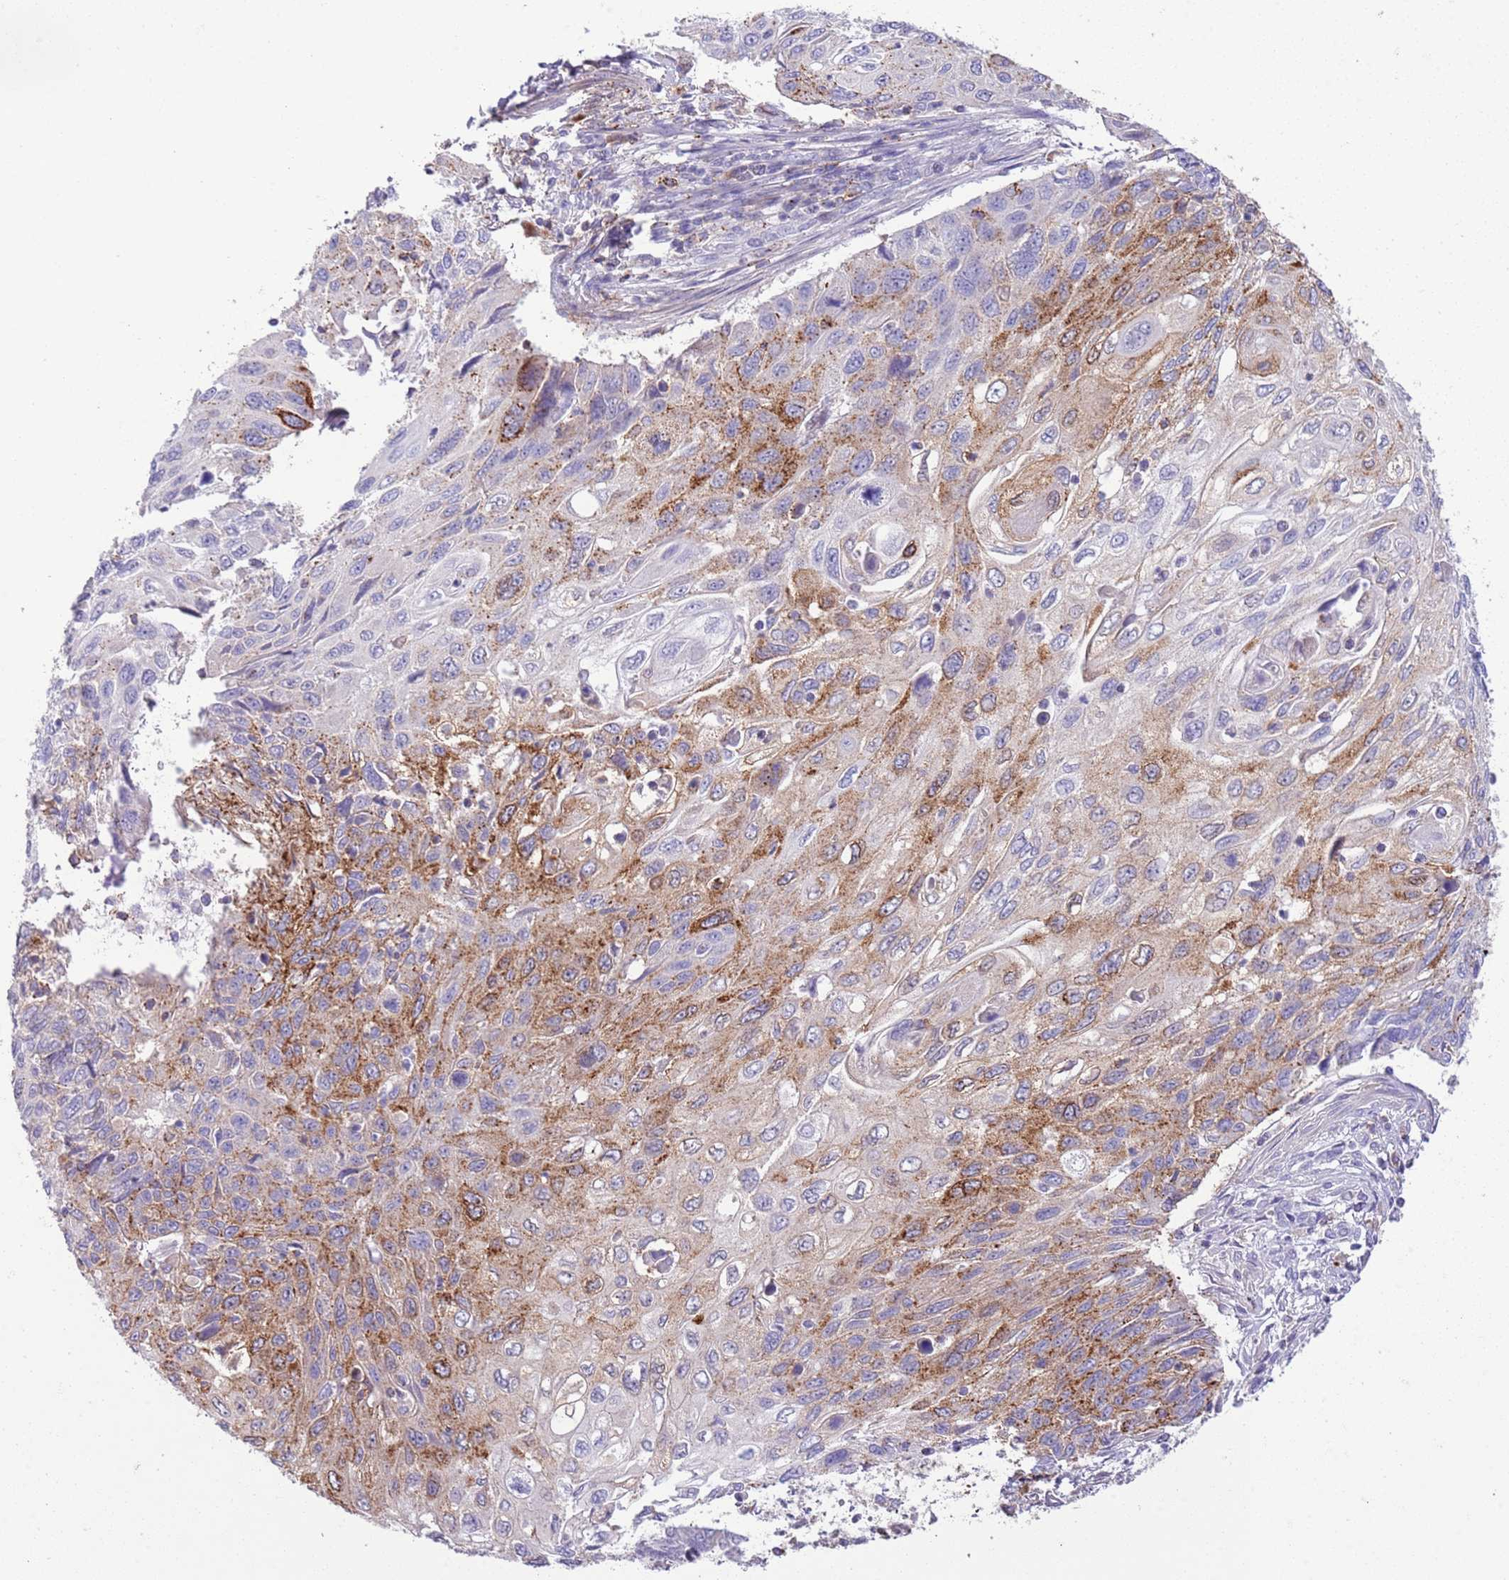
{"staining": {"intensity": "moderate", "quantity": "25%-75%", "location": "cytoplasmic/membranous"}, "tissue": "cervical cancer", "cell_type": "Tumor cells", "image_type": "cancer", "snomed": [{"axis": "morphology", "description": "Squamous cell carcinoma, NOS"}, {"axis": "topography", "description": "Cervix"}], "caption": "IHC (DAB) staining of cervical squamous cell carcinoma demonstrates moderate cytoplasmic/membranous protein expression in about 25%-75% of tumor cells.", "gene": "ABHD17A", "patient": {"sex": "female", "age": 70}}